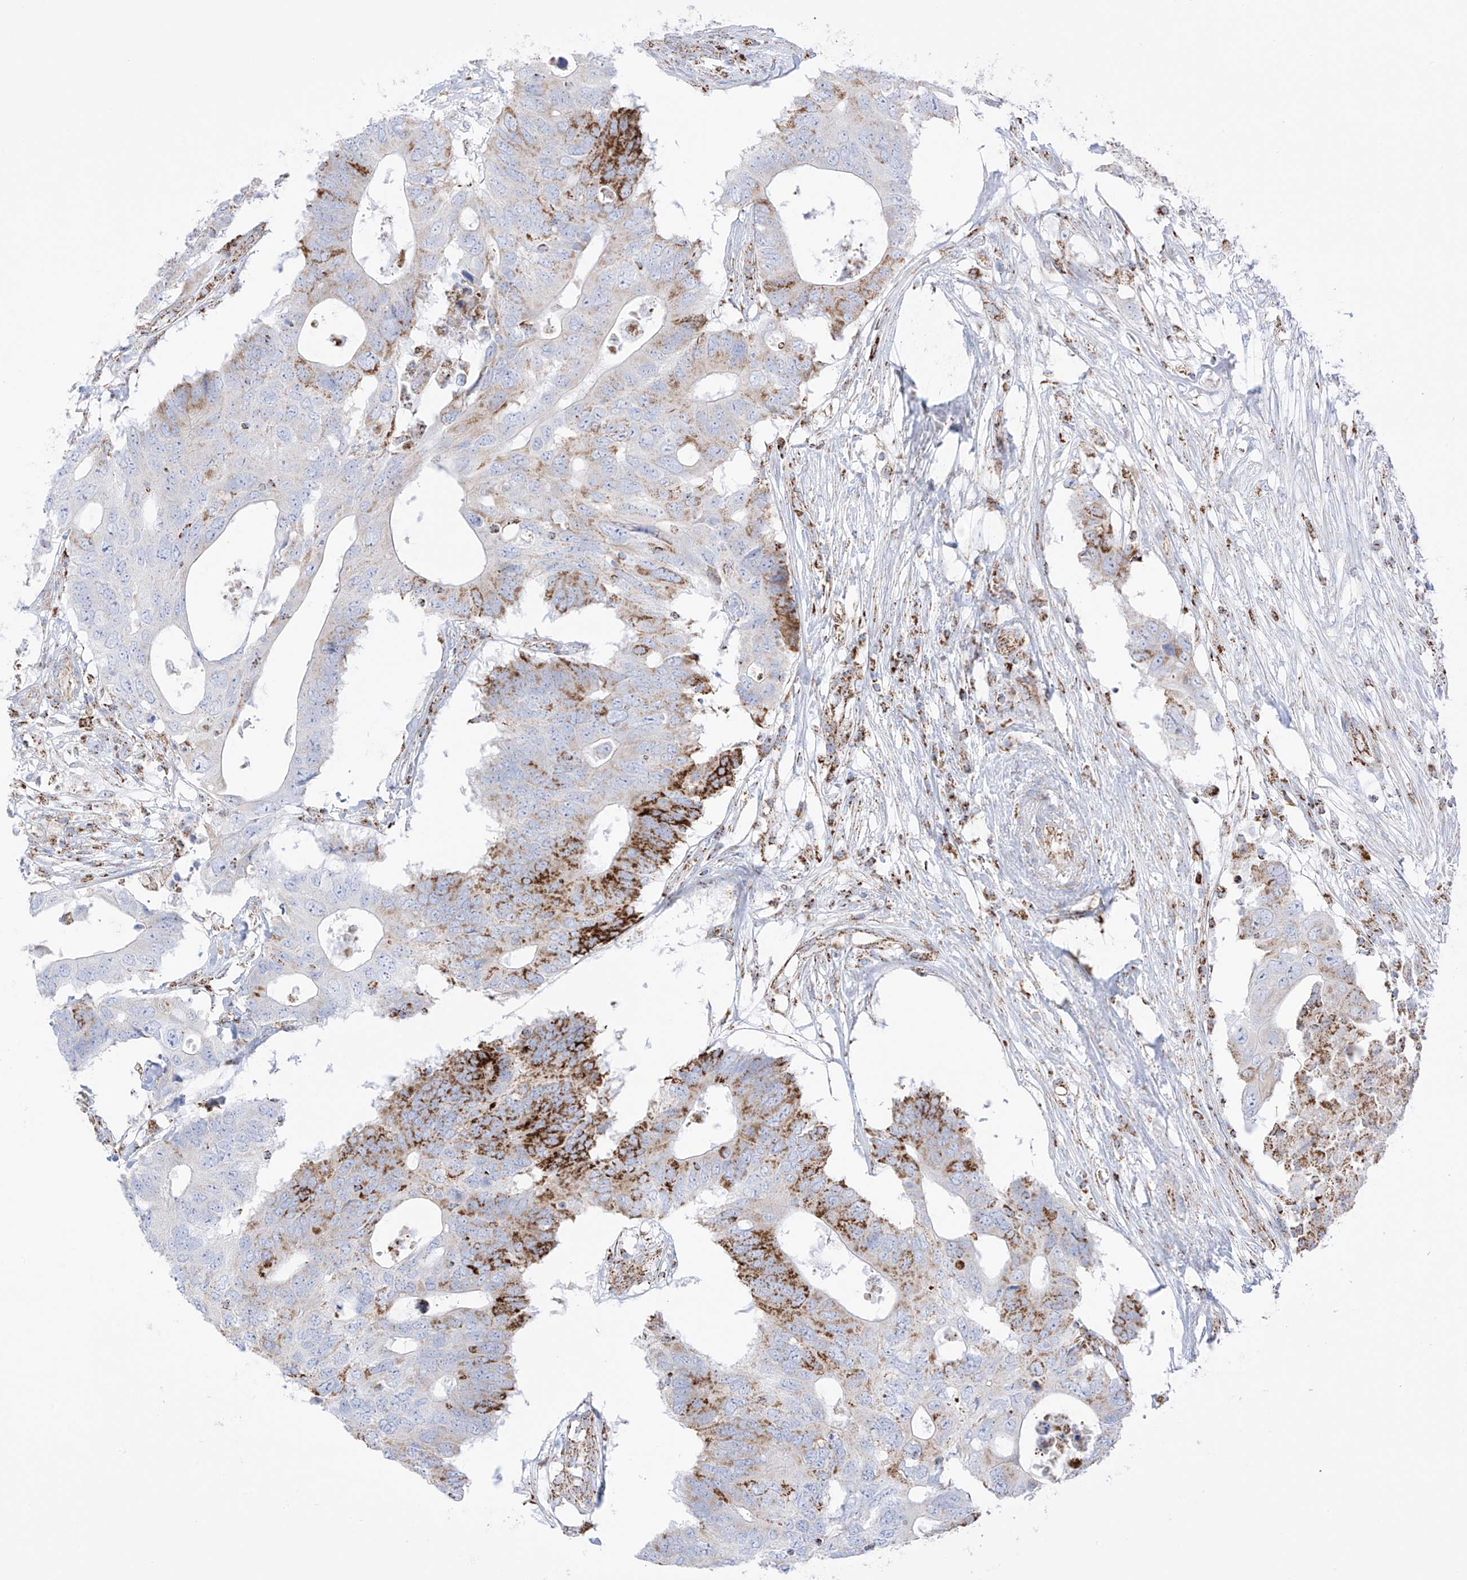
{"staining": {"intensity": "strong", "quantity": "<25%", "location": "cytoplasmic/membranous"}, "tissue": "colorectal cancer", "cell_type": "Tumor cells", "image_type": "cancer", "snomed": [{"axis": "morphology", "description": "Adenocarcinoma, NOS"}, {"axis": "topography", "description": "Colon"}], "caption": "Colorectal cancer tissue displays strong cytoplasmic/membranous positivity in approximately <25% of tumor cells, visualized by immunohistochemistry.", "gene": "XKR3", "patient": {"sex": "male", "age": 71}}